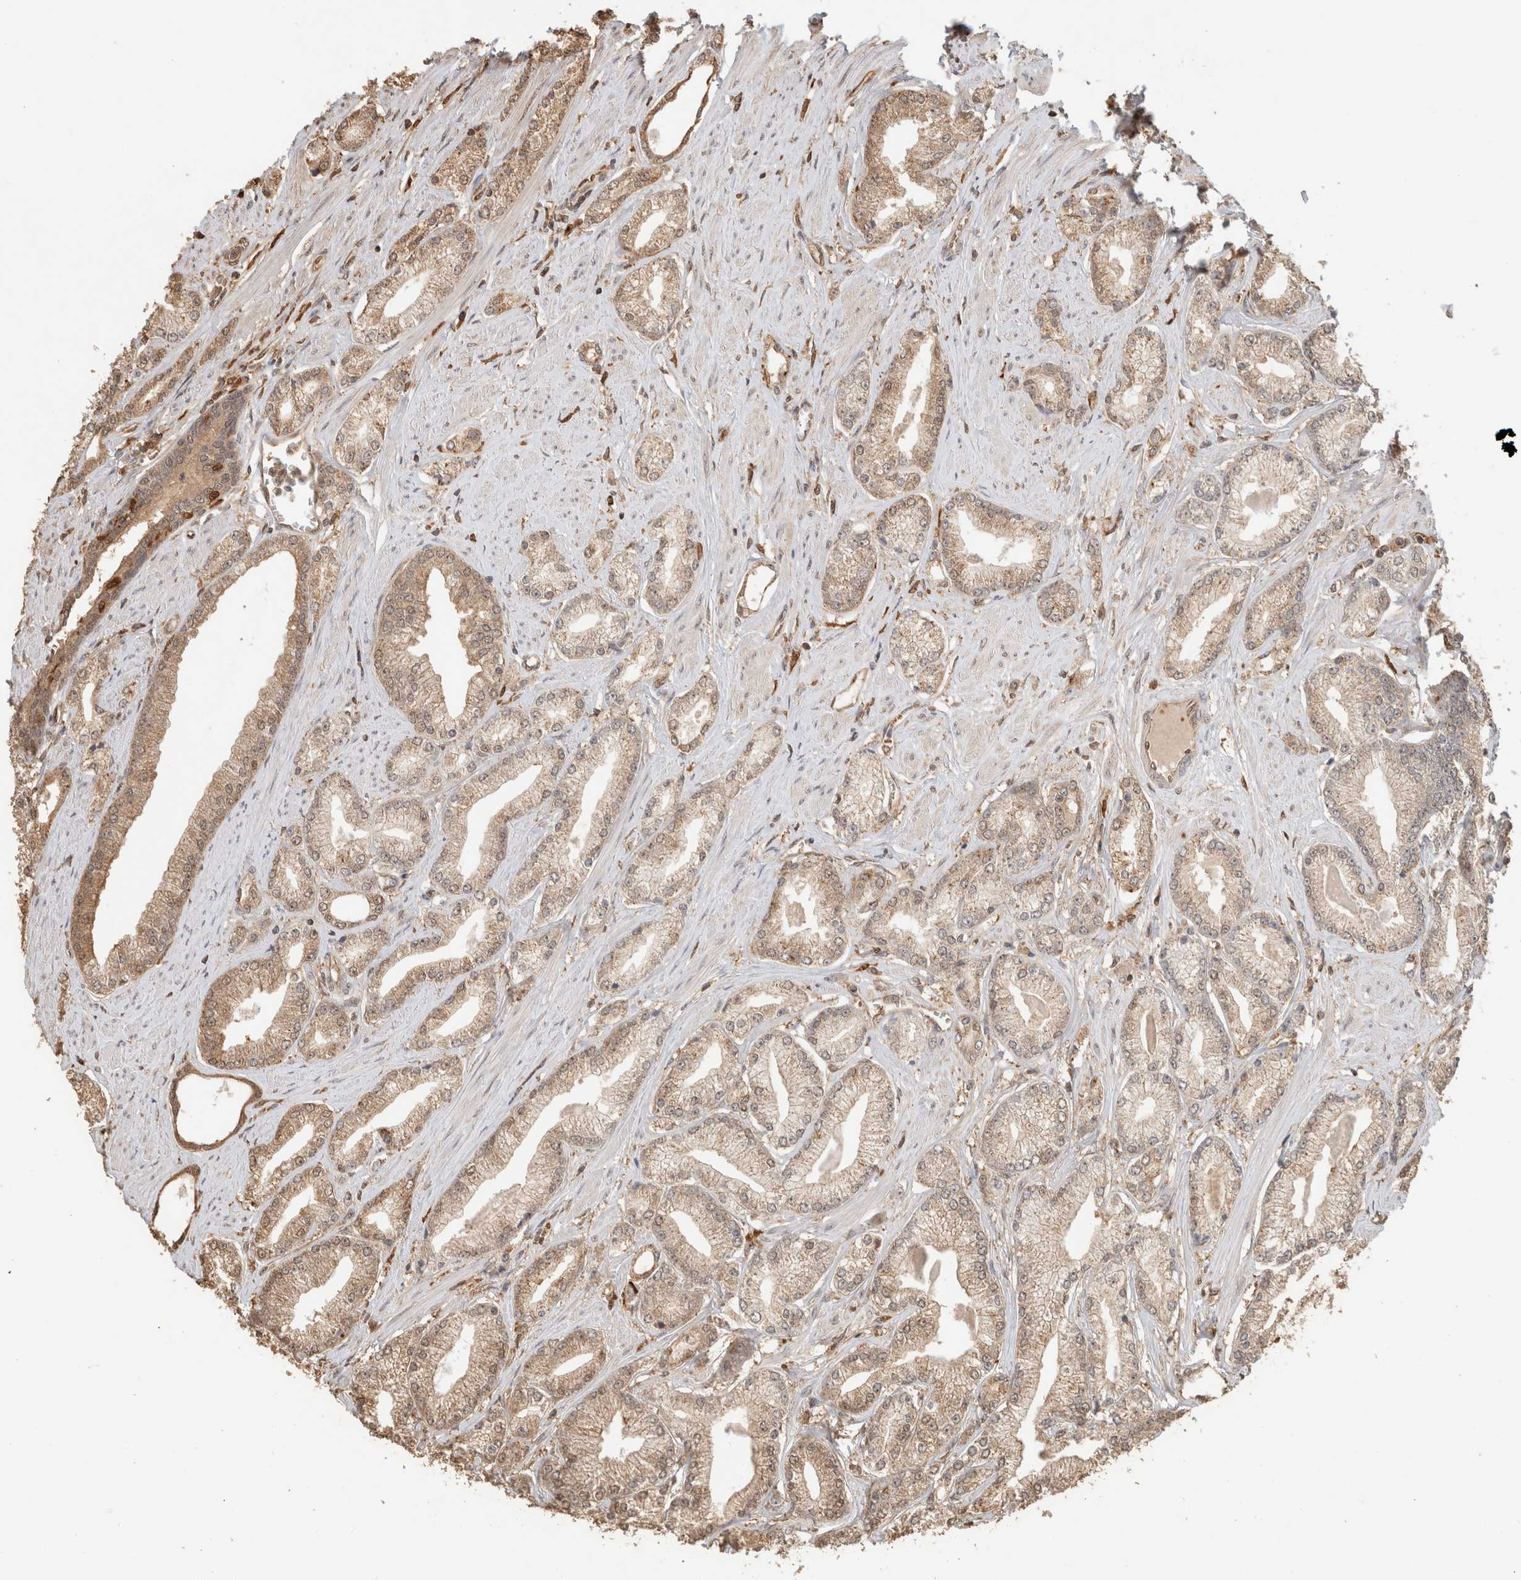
{"staining": {"intensity": "moderate", "quantity": ">75%", "location": "cytoplasmic/membranous,nuclear"}, "tissue": "prostate cancer", "cell_type": "Tumor cells", "image_type": "cancer", "snomed": [{"axis": "morphology", "description": "Adenocarcinoma, Low grade"}, {"axis": "topography", "description": "Prostate"}], "caption": "This is an image of IHC staining of low-grade adenocarcinoma (prostate), which shows moderate expression in the cytoplasmic/membranous and nuclear of tumor cells.", "gene": "YWHAH", "patient": {"sex": "male", "age": 62}}